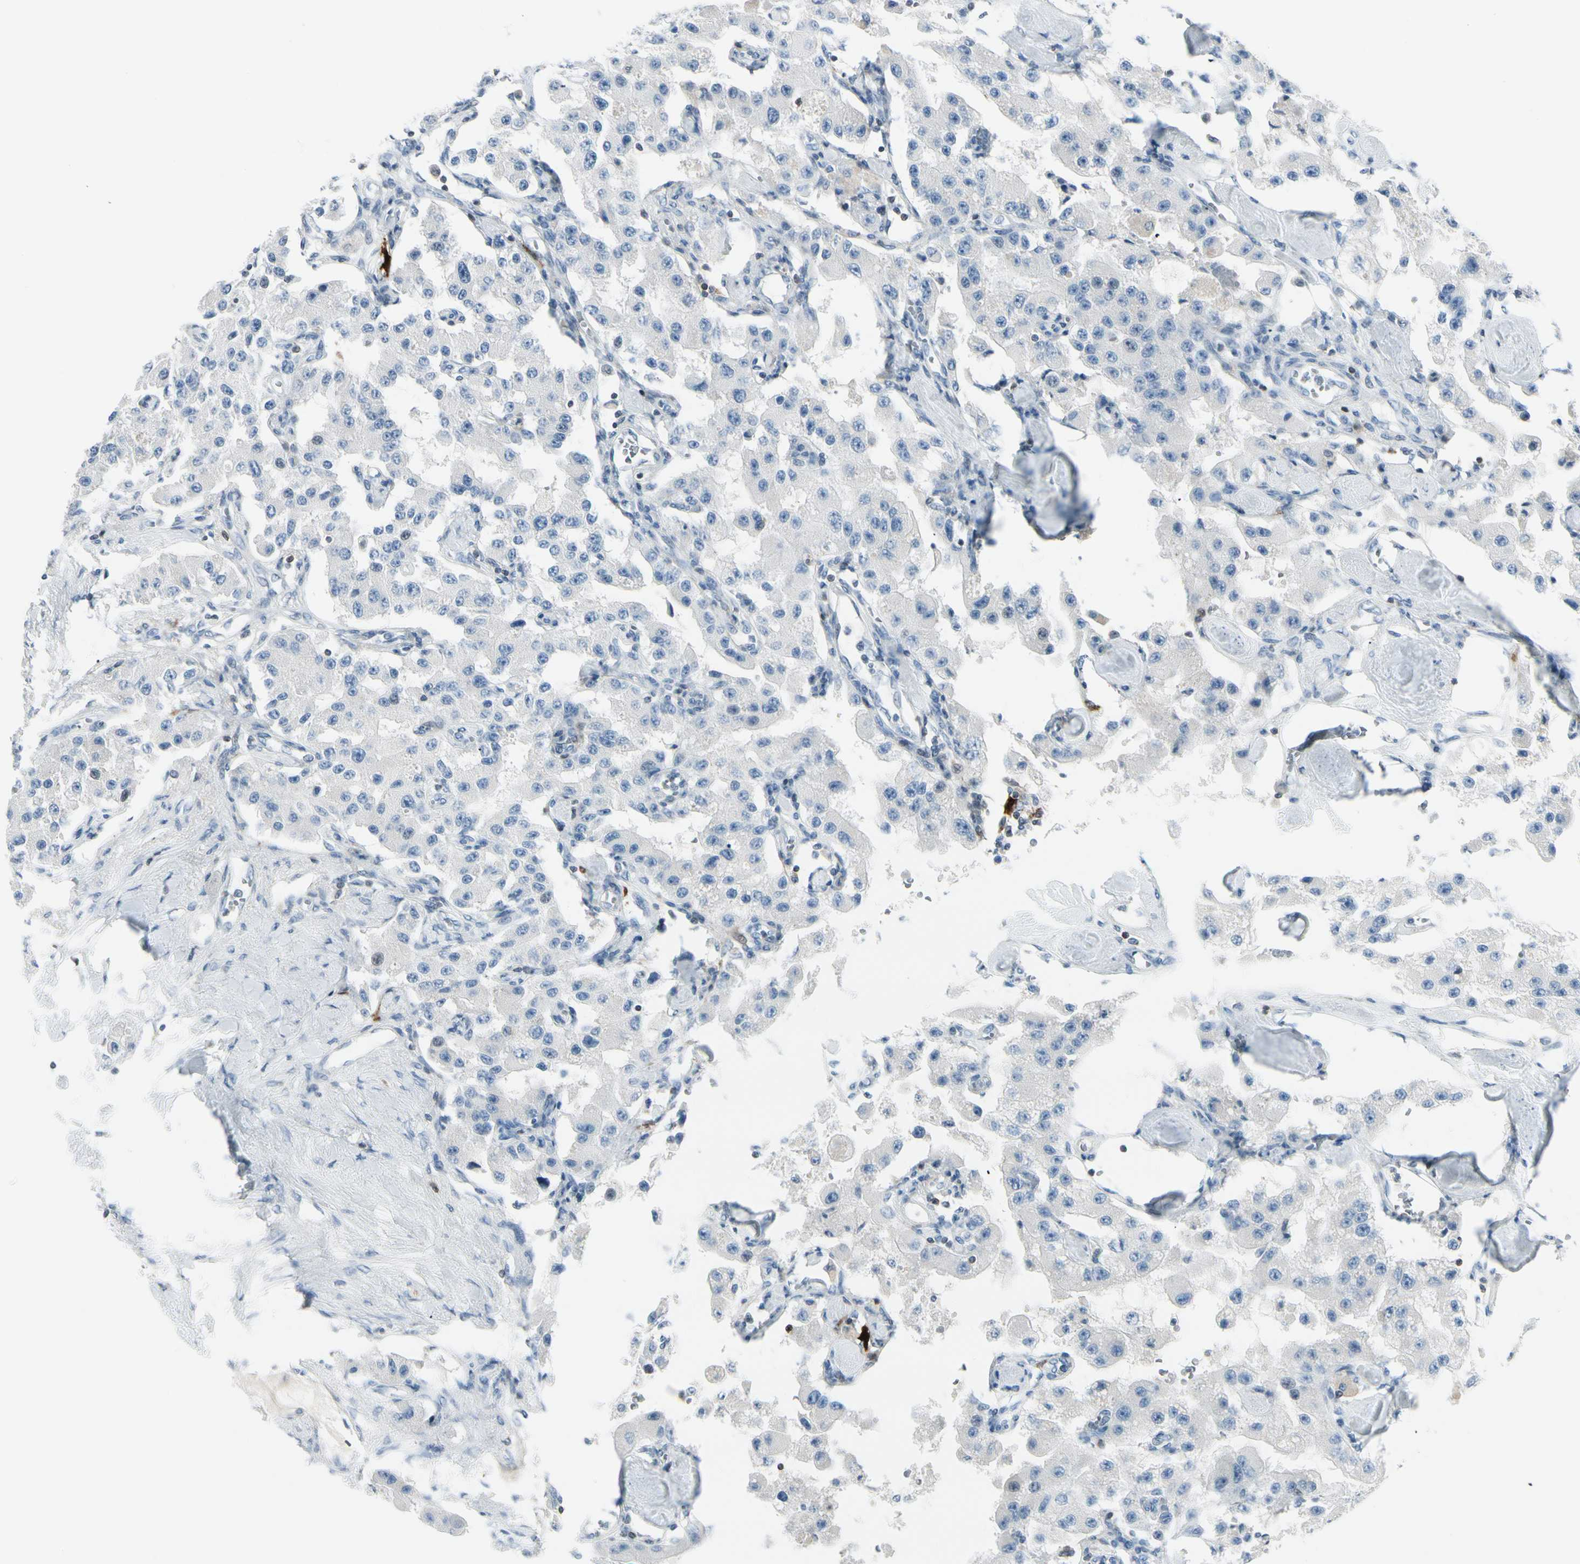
{"staining": {"intensity": "negative", "quantity": "none", "location": "none"}, "tissue": "carcinoid", "cell_type": "Tumor cells", "image_type": "cancer", "snomed": [{"axis": "morphology", "description": "Carcinoid, malignant, NOS"}, {"axis": "topography", "description": "Pancreas"}], "caption": "Carcinoid (malignant) stained for a protein using immunohistochemistry displays no expression tumor cells.", "gene": "TRAF1", "patient": {"sex": "male", "age": 41}}